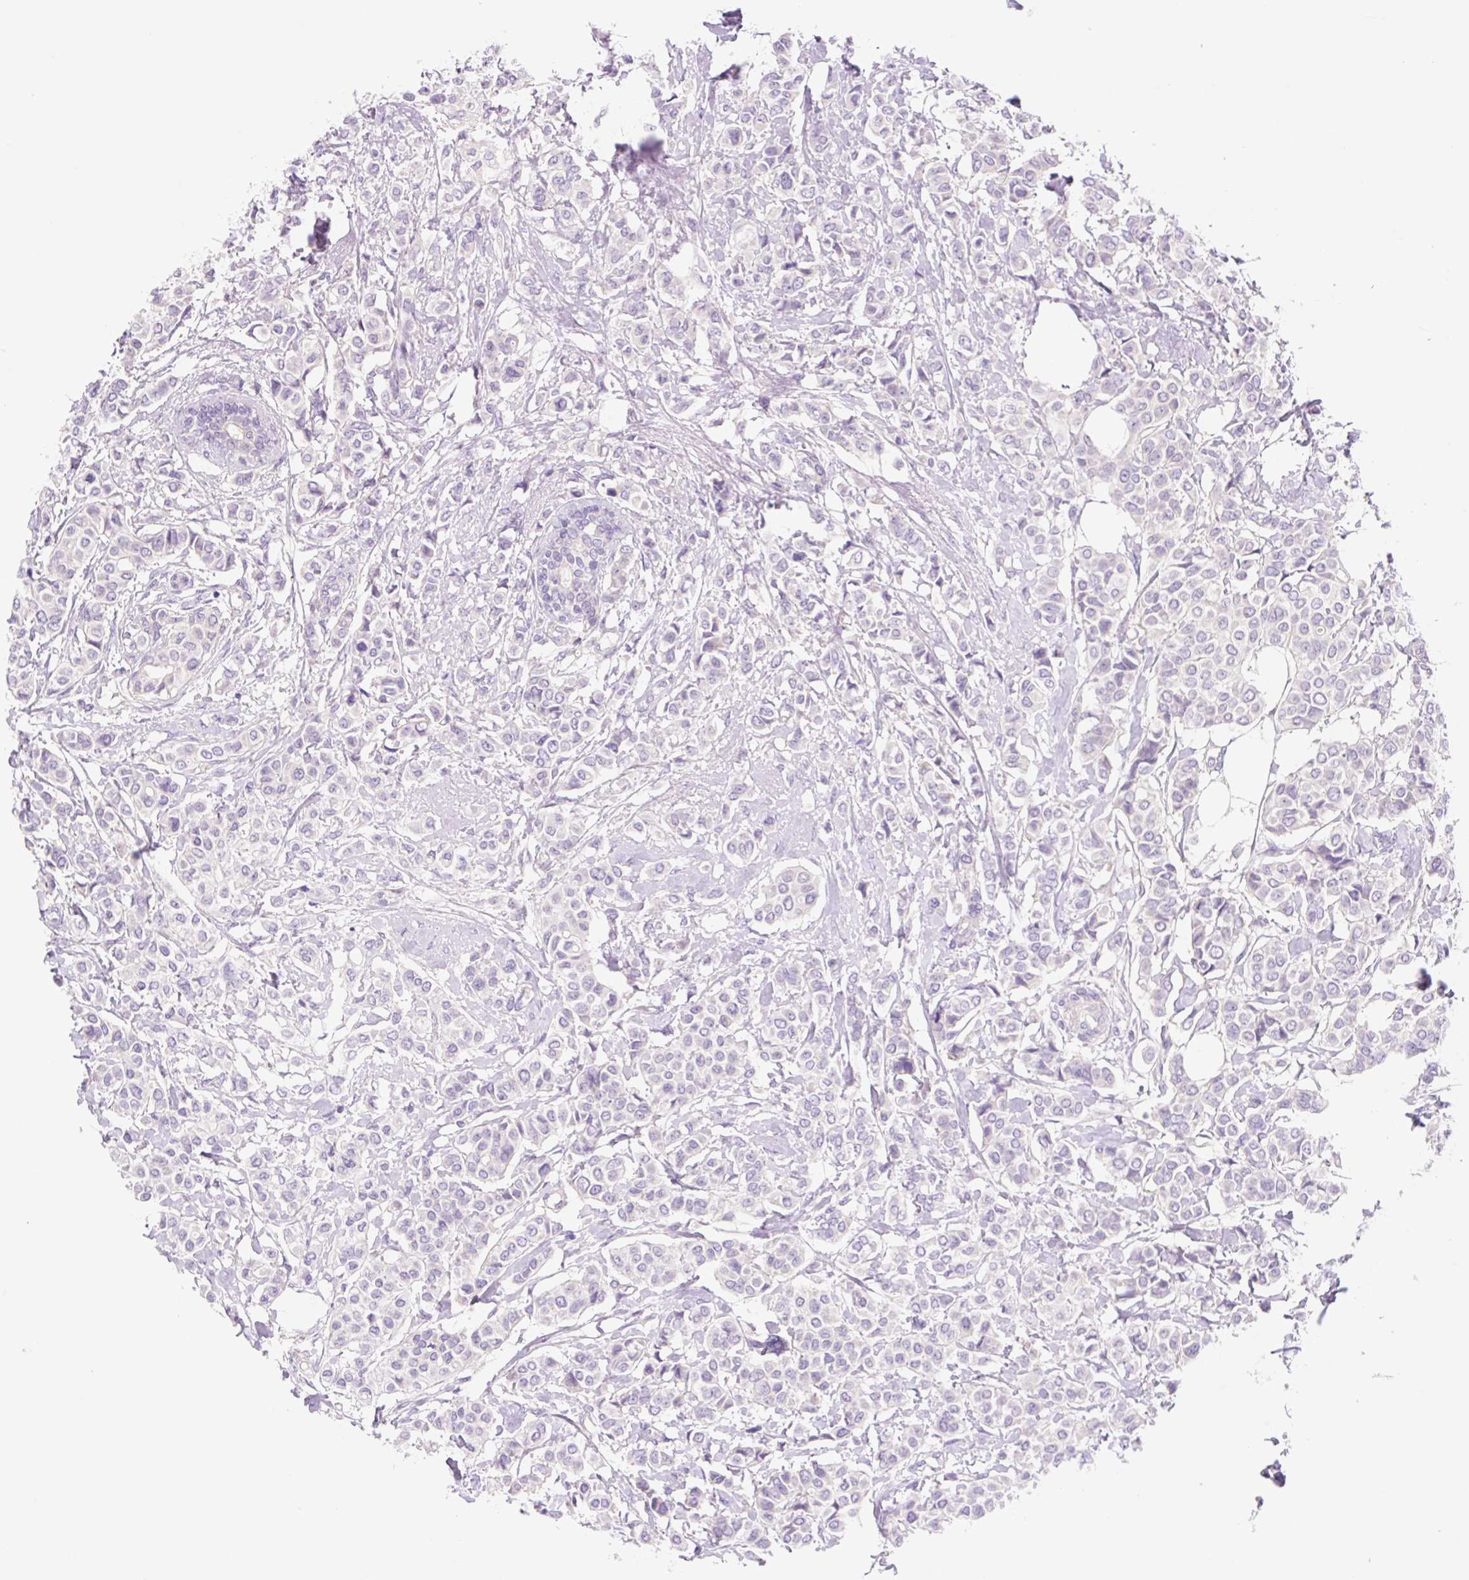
{"staining": {"intensity": "negative", "quantity": "none", "location": "none"}, "tissue": "breast cancer", "cell_type": "Tumor cells", "image_type": "cancer", "snomed": [{"axis": "morphology", "description": "Lobular carcinoma"}, {"axis": "topography", "description": "Breast"}], "caption": "Immunohistochemical staining of human breast cancer reveals no significant positivity in tumor cells. The staining was performed using DAB to visualize the protein expression in brown, while the nuclei were stained in blue with hematoxylin (Magnification: 20x).", "gene": "CELF6", "patient": {"sex": "female", "age": 51}}